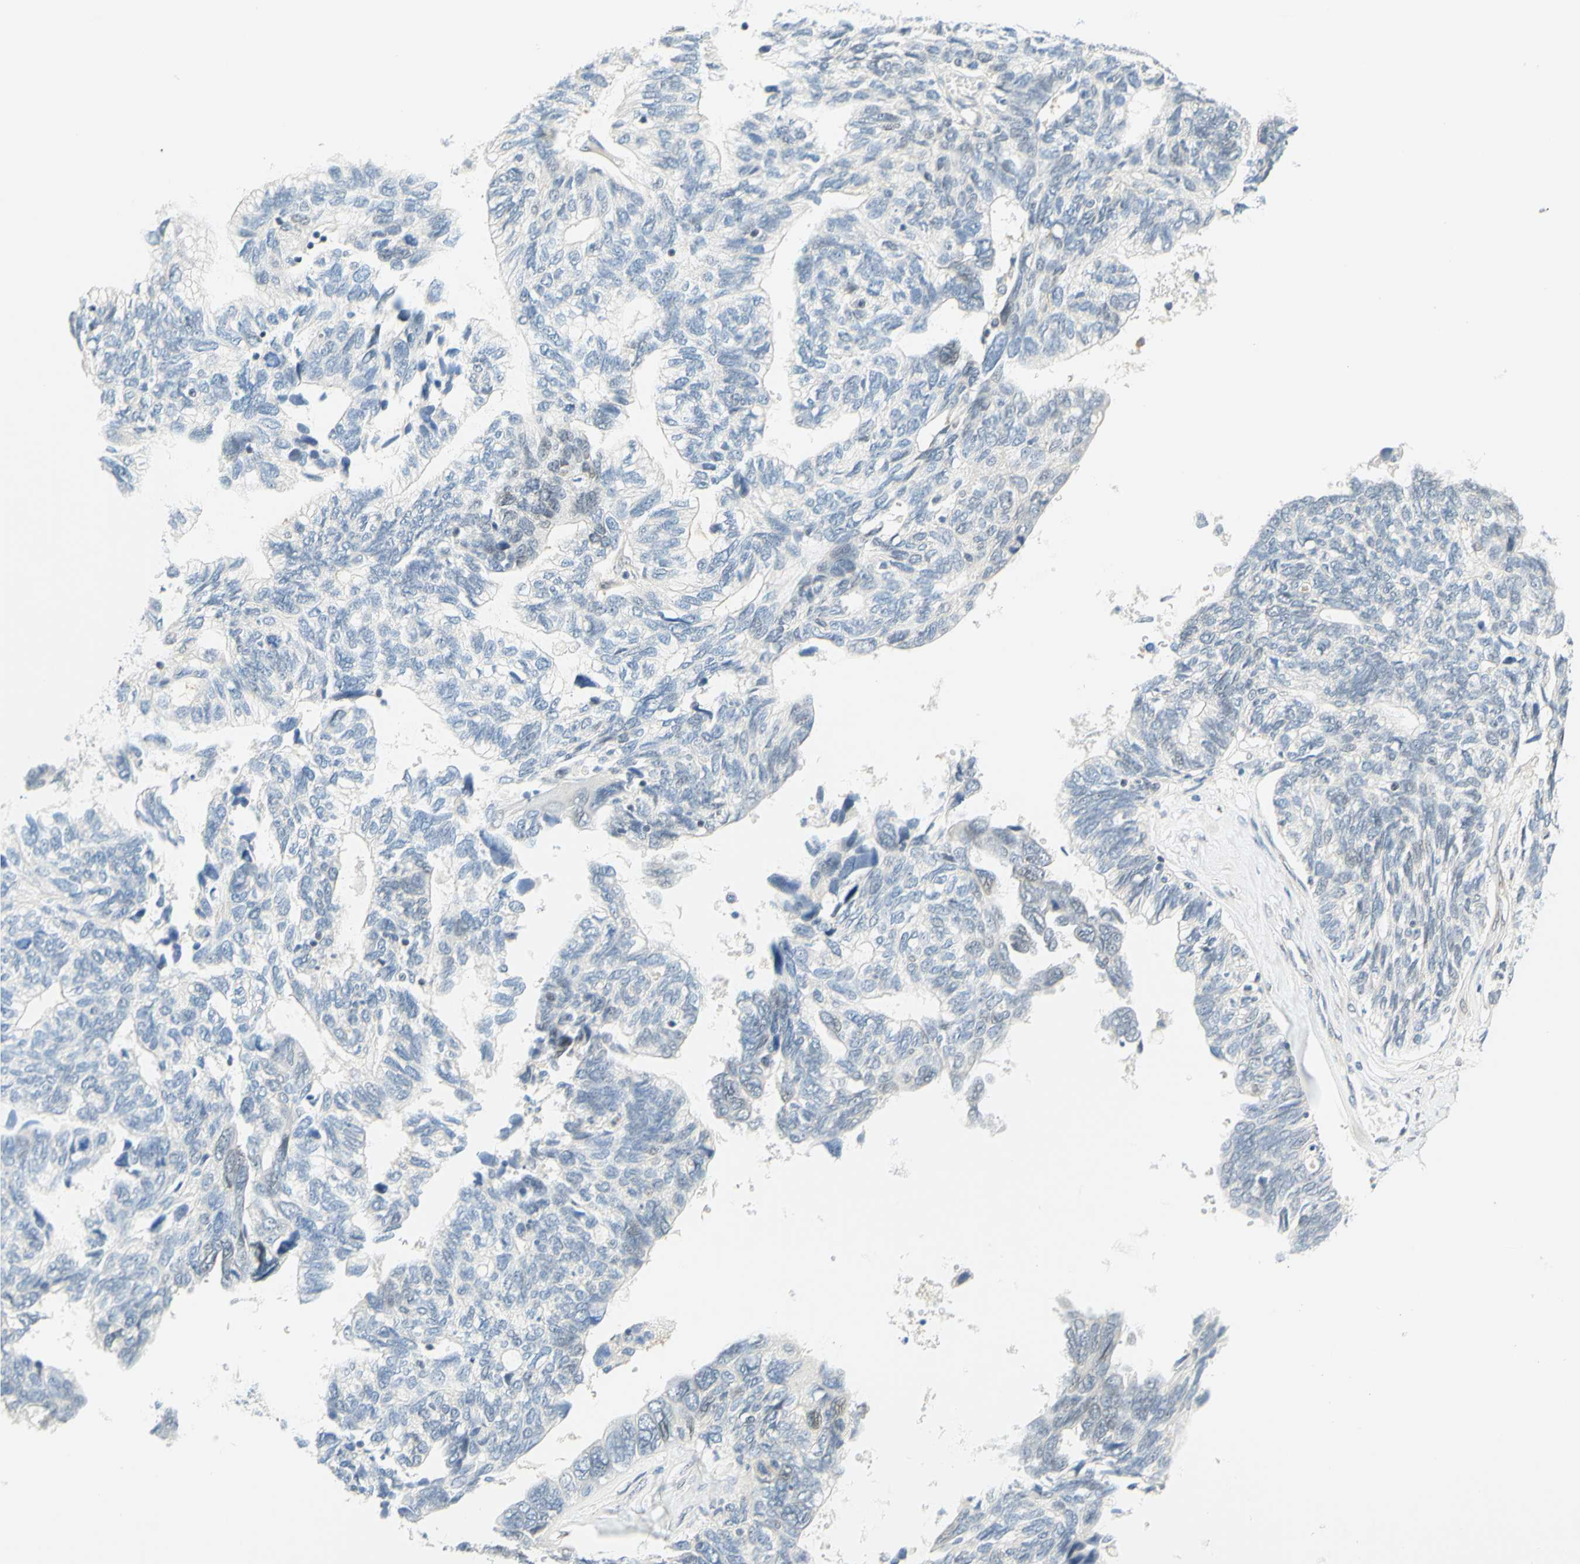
{"staining": {"intensity": "negative", "quantity": "none", "location": "none"}, "tissue": "ovarian cancer", "cell_type": "Tumor cells", "image_type": "cancer", "snomed": [{"axis": "morphology", "description": "Cystadenocarcinoma, serous, NOS"}, {"axis": "topography", "description": "Ovary"}], "caption": "The micrograph reveals no significant staining in tumor cells of serous cystadenocarcinoma (ovarian).", "gene": "C2CD2L", "patient": {"sex": "female", "age": 79}}